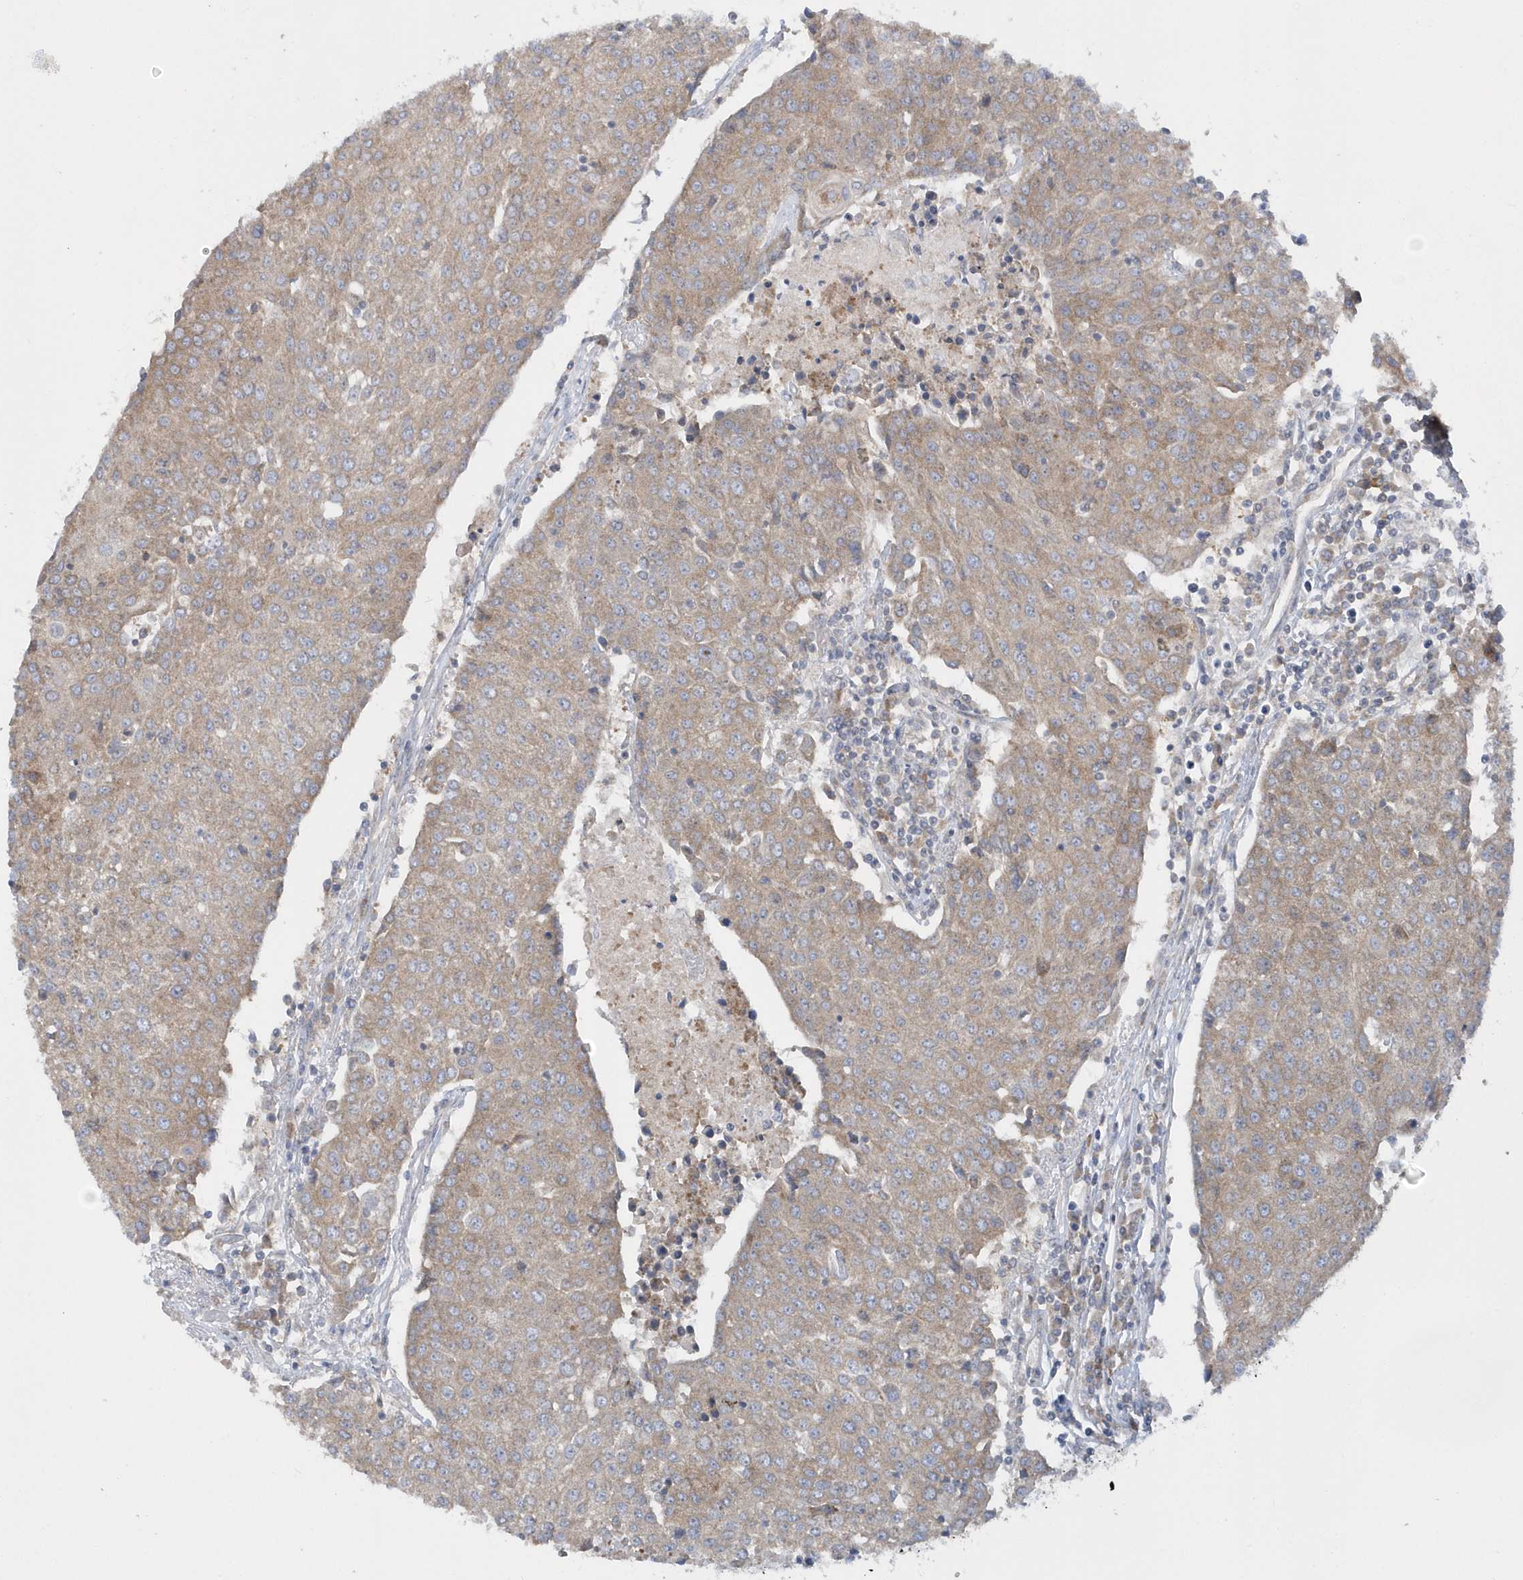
{"staining": {"intensity": "weak", "quantity": ">75%", "location": "cytoplasmic/membranous"}, "tissue": "urothelial cancer", "cell_type": "Tumor cells", "image_type": "cancer", "snomed": [{"axis": "morphology", "description": "Urothelial carcinoma, High grade"}, {"axis": "topography", "description": "Urinary bladder"}], "caption": "Protein expression analysis of urothelial cancer exhibits weak cytoplasmic/membranous positivity in approximately >75% of tumor cells.", "gene": "EIF3C", "patient": {"sex": "female", "age": 85}}